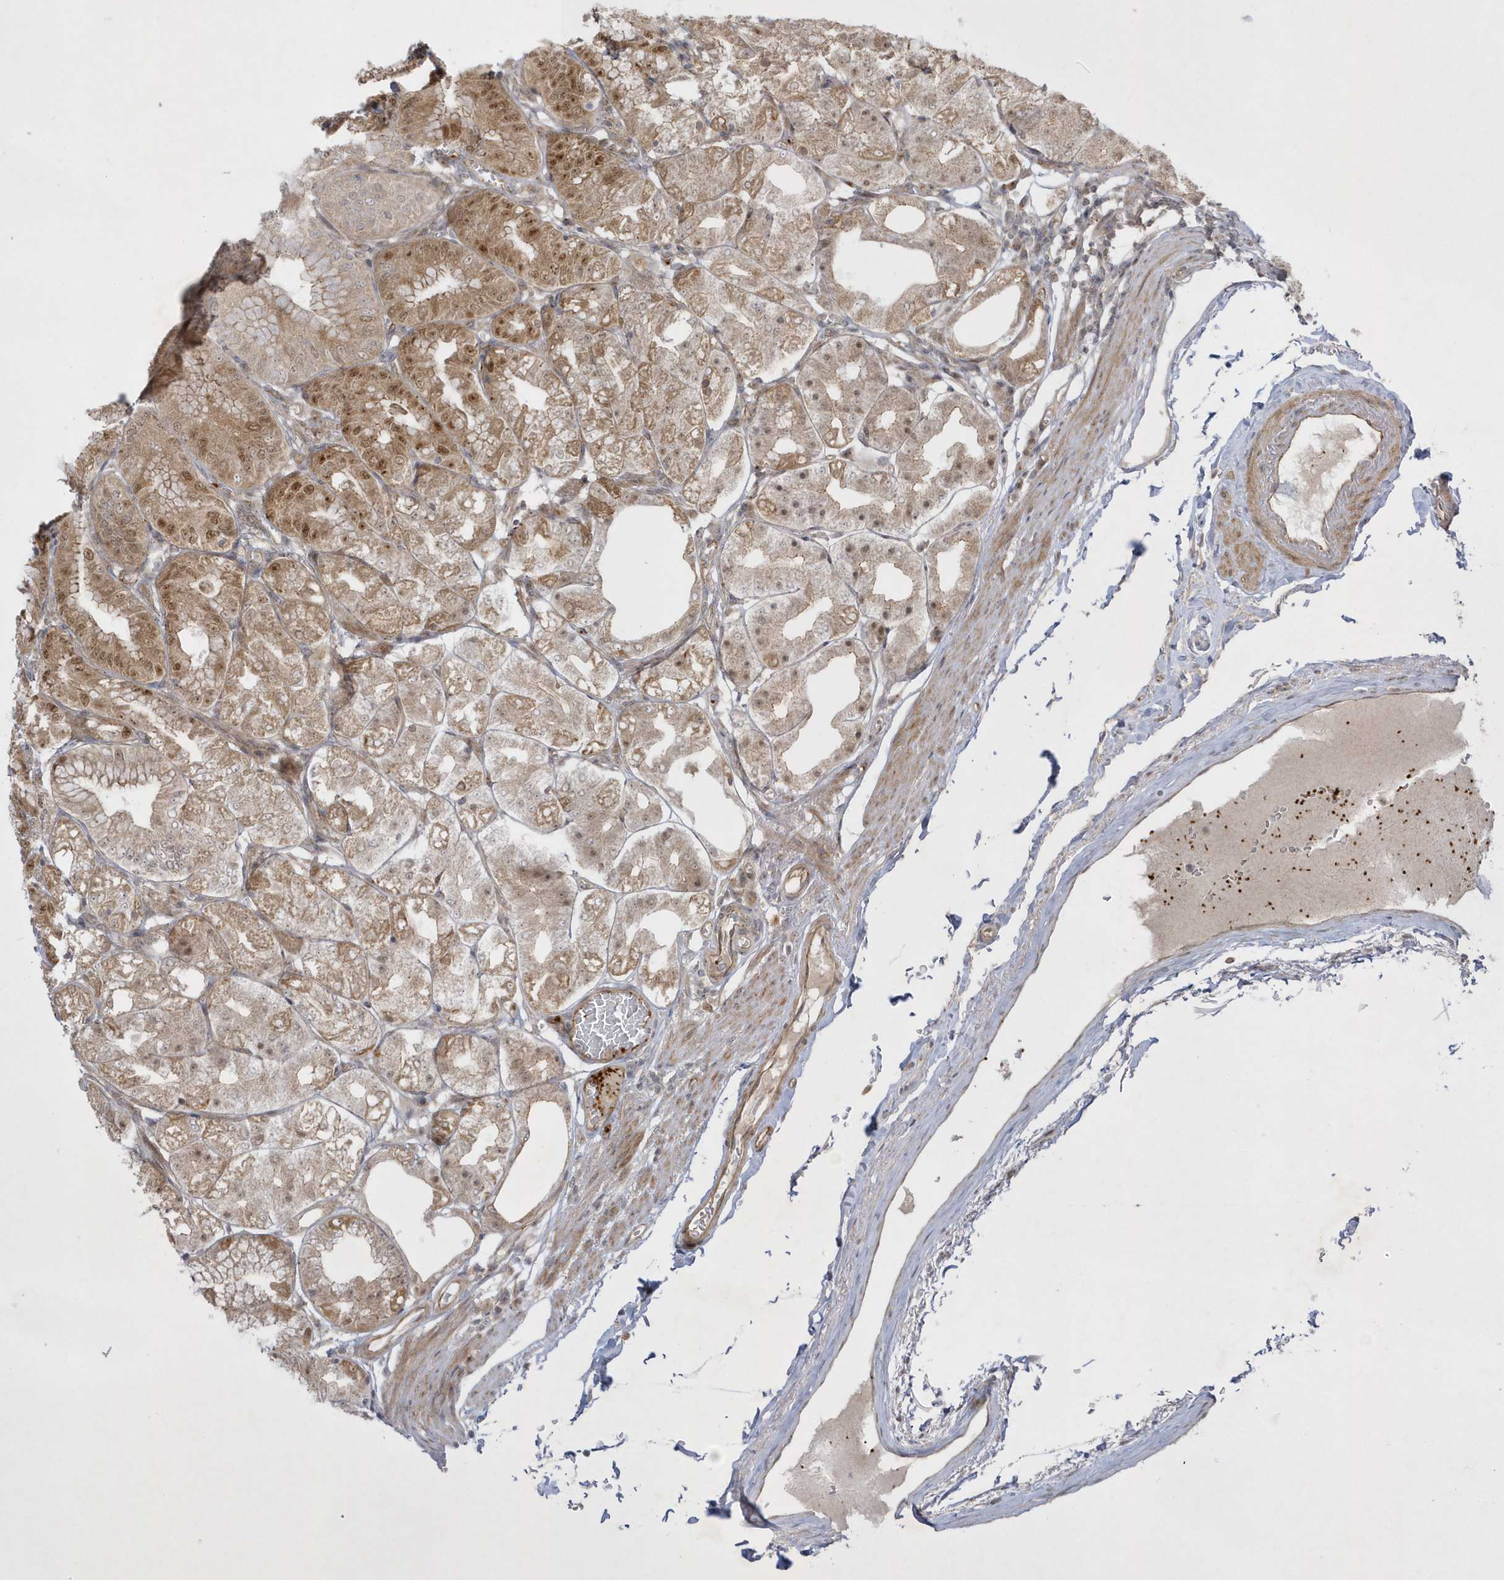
{"staining": {"intensity": "moderate", "quantity": ">75%", "location": "cytoplasmic/membranous,nuclear"}, "tissue": "stomach", "cell_type": "Glandular cells", "image_type": "normal", "snomed": [{"axis": "morphology", "description": "Normal tissue, NOS"}, {"axis": "topography", "description": "Stomach, lower"}], "caption": "Unremarkable stomach demonstrates moderate cytoplasmic/membranous,nuclear positivity in about >75% of glandular cells, visualized by immunohistochemistry. The protein of interest is stained brown, and the nuclei are stained in blue (DAB IHC with brightfield microscopy, high magnification).", "gene": "NAF1", "patient": {"sex": "male", "age": 71}}